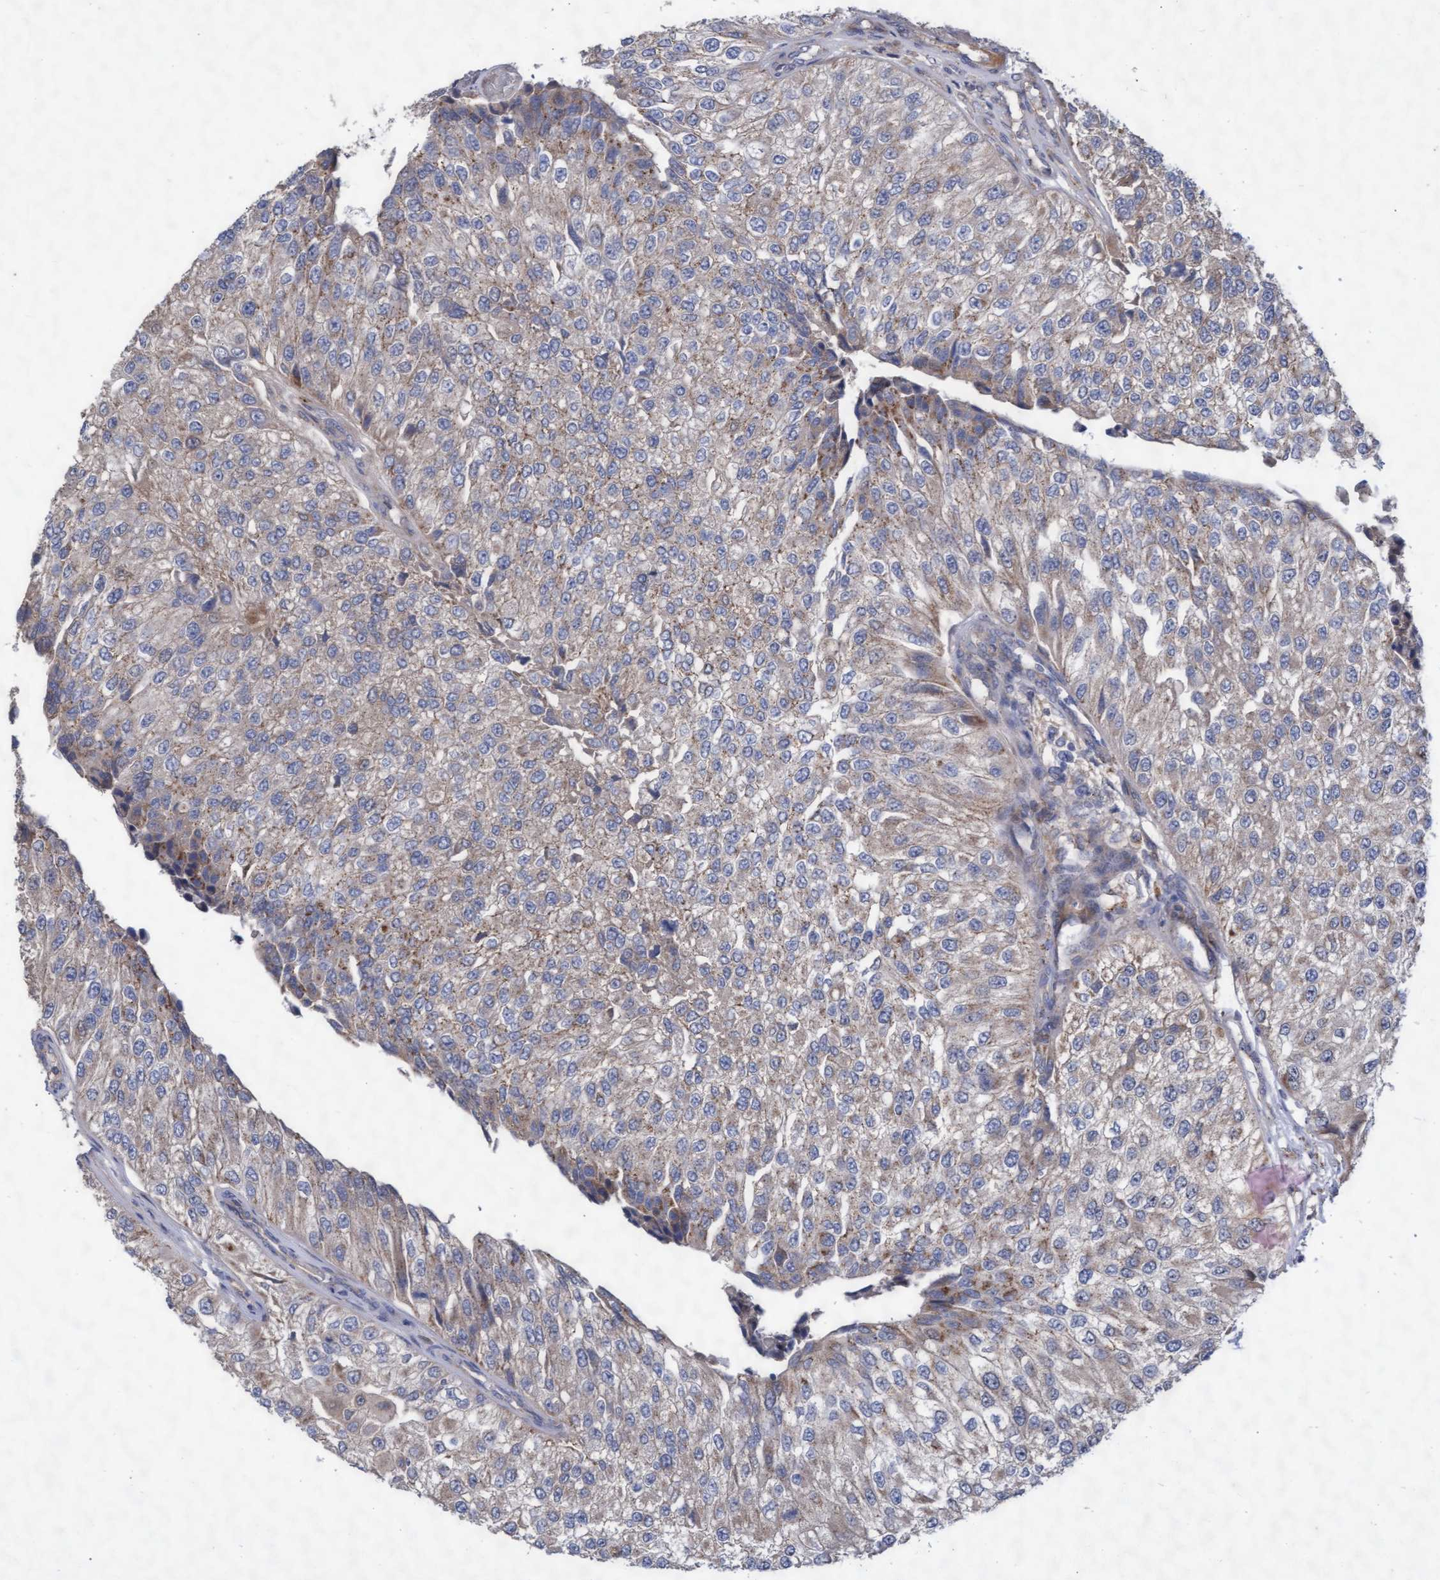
{"staining": {"intensity": "weak", "quantity": "25%-75%", "location": "cytoplasmic/membranous"}, "tissue": "urothelial cancer", "cell_type": "Tumor cells", "image_type": "cancer", "snomed": [{"axis": "morphology", "description": "Urothelial carcinoma, High grade"}, {"axis": "topography", "description": "Kidney"}, {"axis": "topography", "description": "Urinary bladder"}], "caption": "High-grade urothelial carcinoma was stained to show a protein in brown. There is low levels of weak cytoplasmic/membranous staining in approximately 25%-75% of tumor cells.", "gene": "ABCF2", "patient": {"sex": "male", "age": 77}}